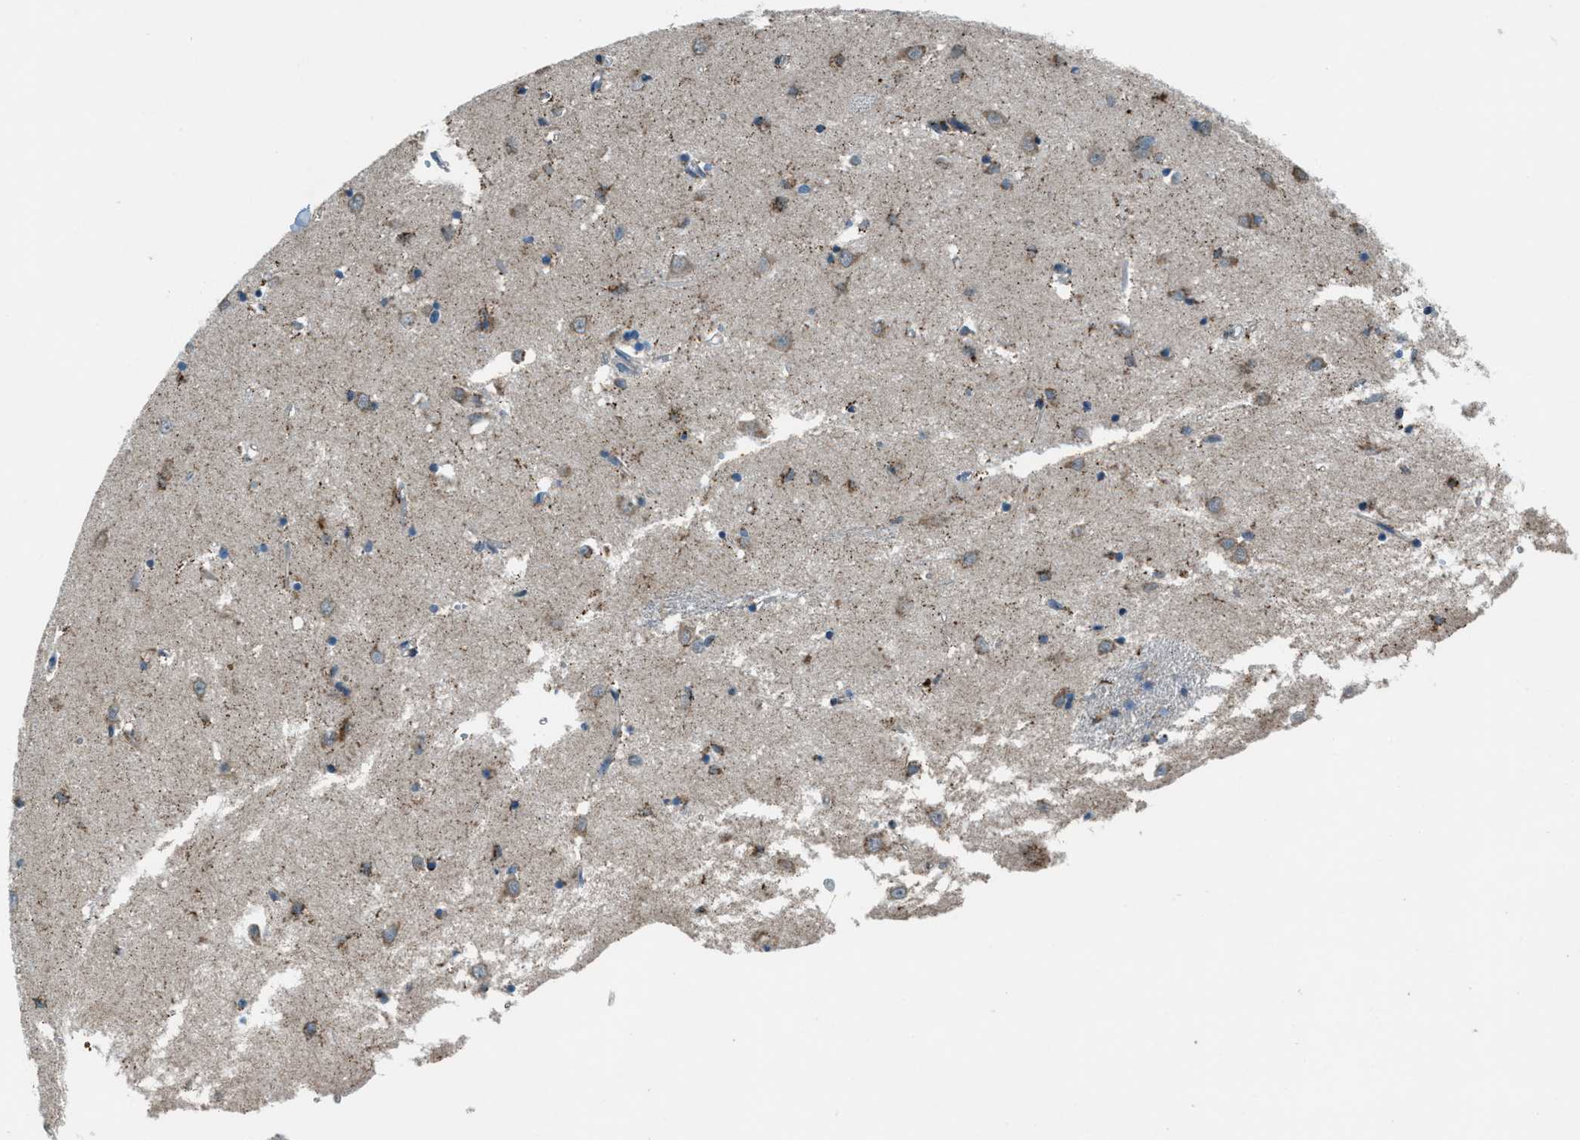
{"staining": {"intensity": "moderate", "quantity": "<25%", "location": "cytoplasmic/membranous"}, "tissue": "caudate", "cell_type": "Glial cells", "image_type": "normal", "snomed": [{"axis": "morphology", "description": "Normal tissue, NOS"}, {"axis": "topography", "description": "Lateral ventricle wall"}], "caption": "Immunohistochemical staining of unremarkable human caudate demonstrates moderate cytoplasmic/membranous protein staining in about <25% of glial cells.", "gene": "BCKDK", "patient": {"sex": "female", "age": 19}}